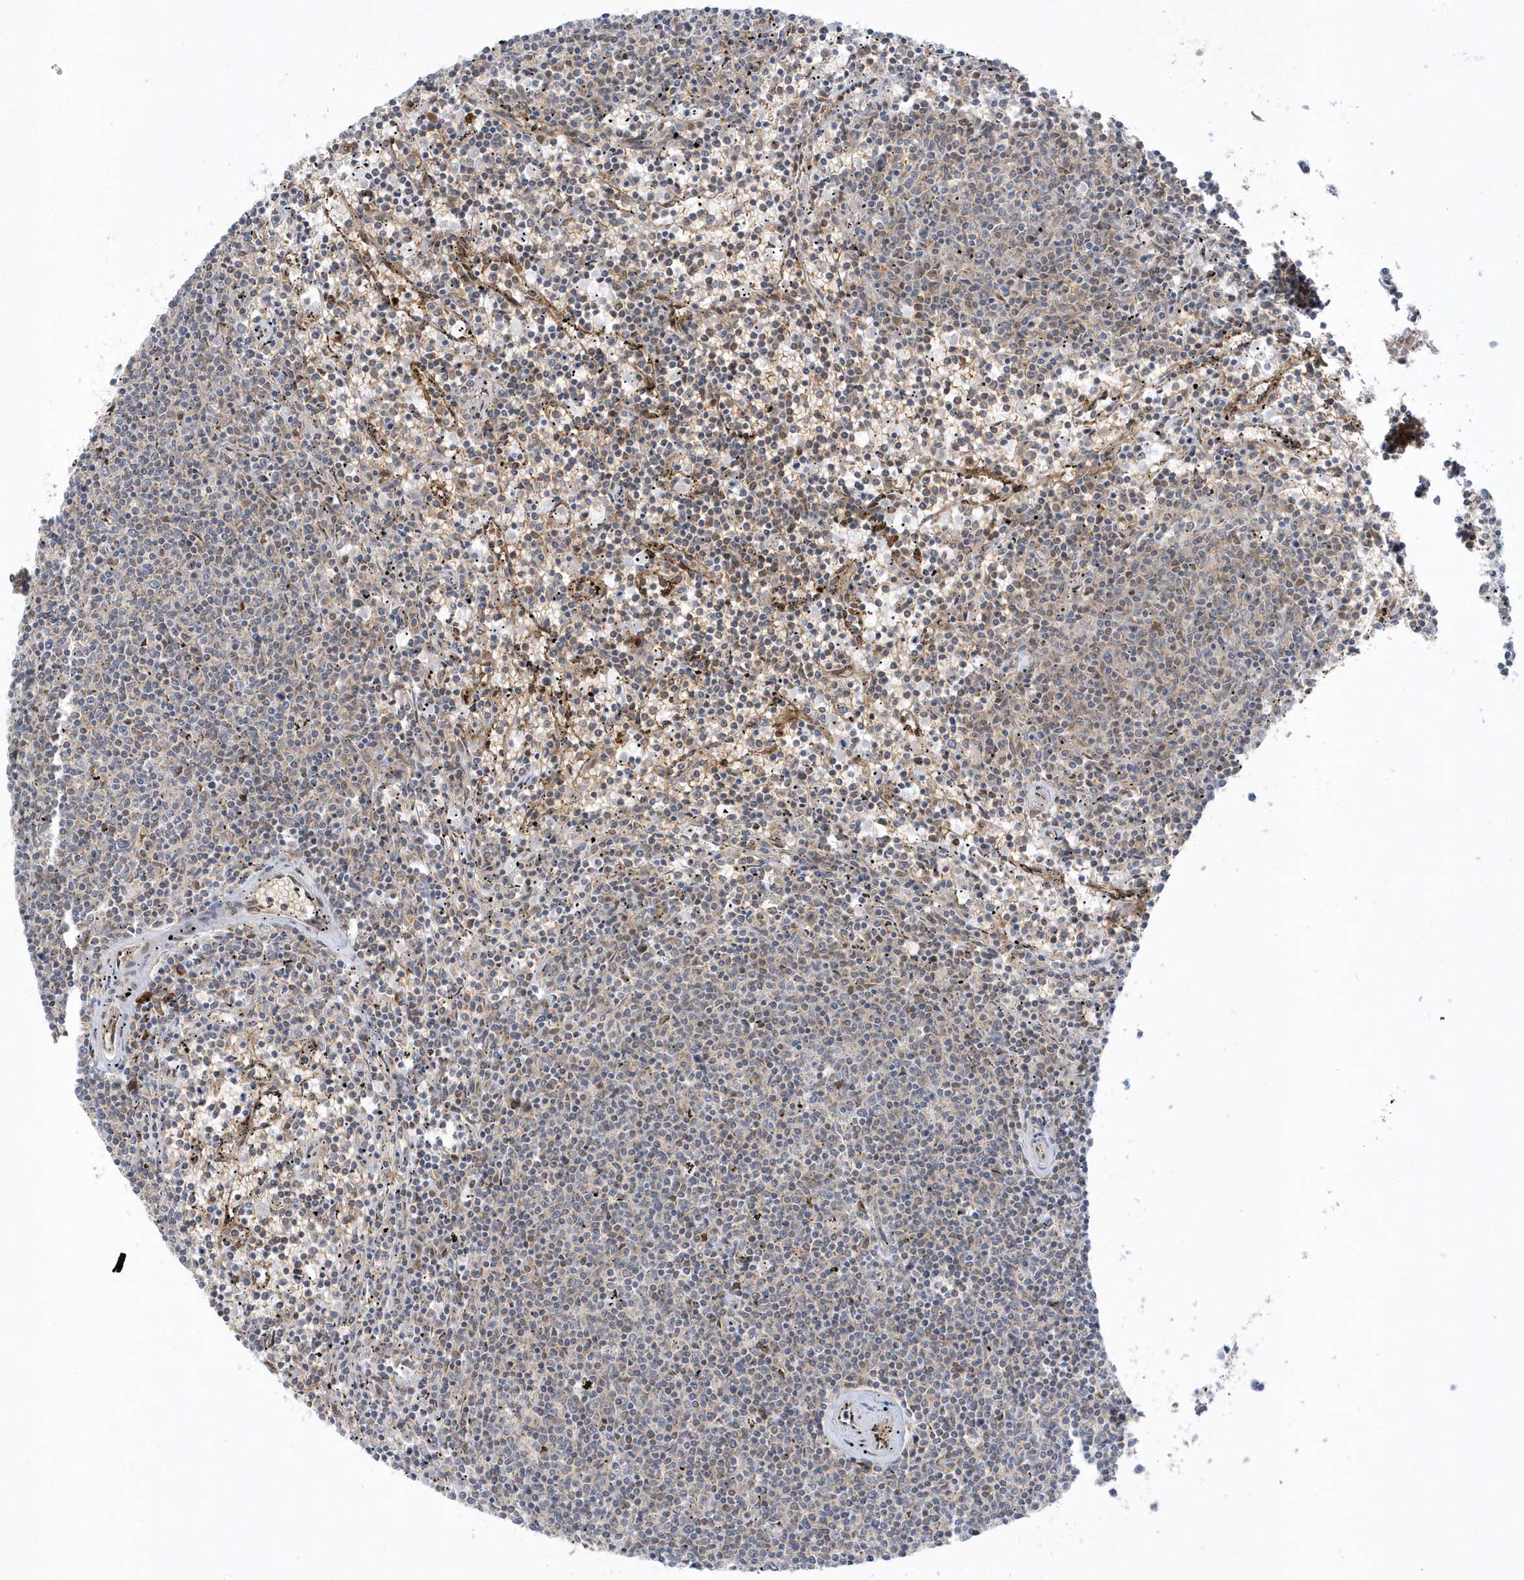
{"staining": {"intensity": "negative", "quantity": "none", "location": "none"}, "tissue": "lymphoma", "cell_type": "Tumor cells", "image_type": "cancer", "snomed": [{"axis": "morphology", "description": "Malignant lymphoma, non-Hodgkin's type, Low grade"}, {"axis": "topography", "description": "Spleen"}], "caption": "The image shows no staining of tumor cells in lymphoma.", "gene": "RPP40", "patient": {"sex": "female", "age": 50}}